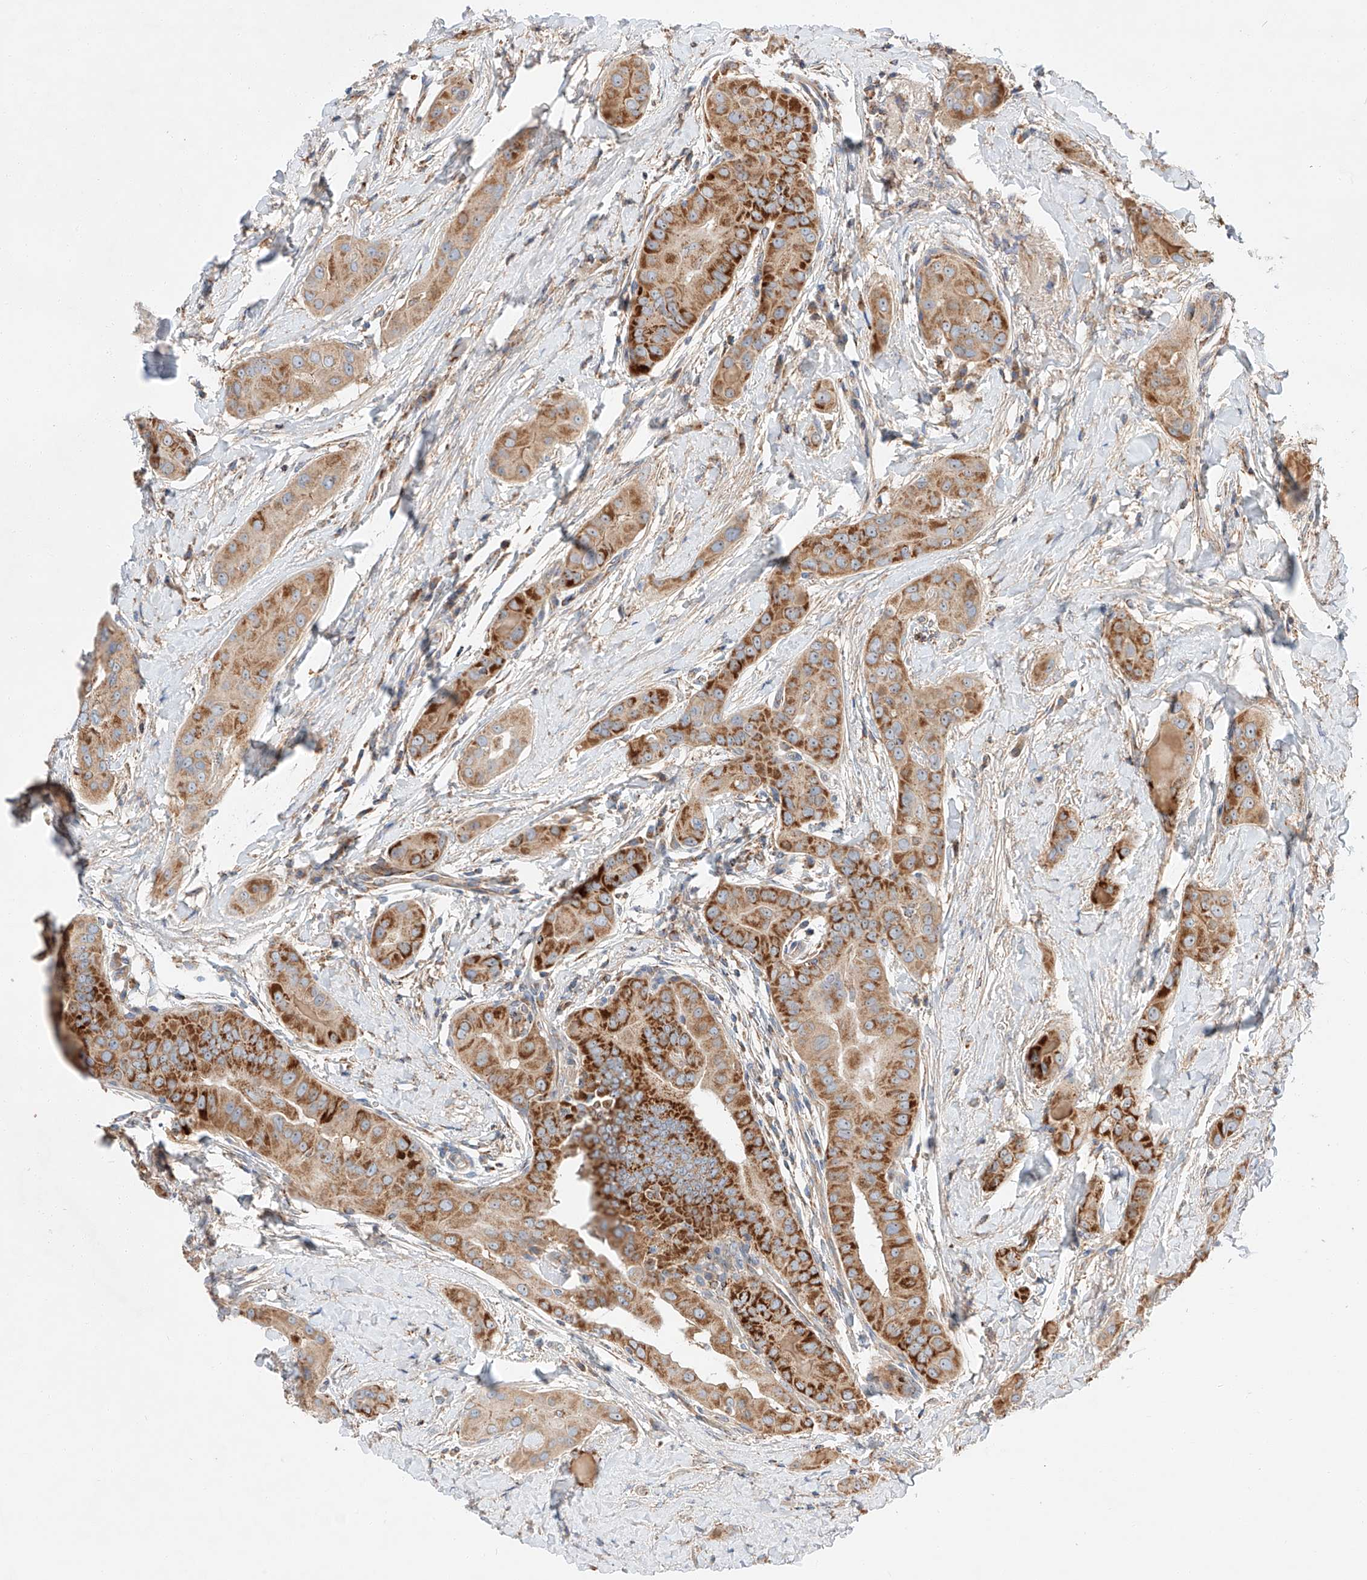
{"staining": {"intensity": "strong", "quantity": "25%-75%", "location": "cytoplasmic/membranous"}, "tissue": "thyroid cancer", "cell_type": "Tumor cells", "image_type": "cancer", "snomed": [{"axis": "morphology", "description": "Papillary adenocarcinoma, NOS"}, {"axis": "topography", "description": "Thyroid gland"}], "caption": "A brown stain labels strong cytoplasmic/membranous expression of a protein in human thyroid cancer tumor cells.", "gene": "RUSC1", "patient": {"sex": "male", "age": 33}}